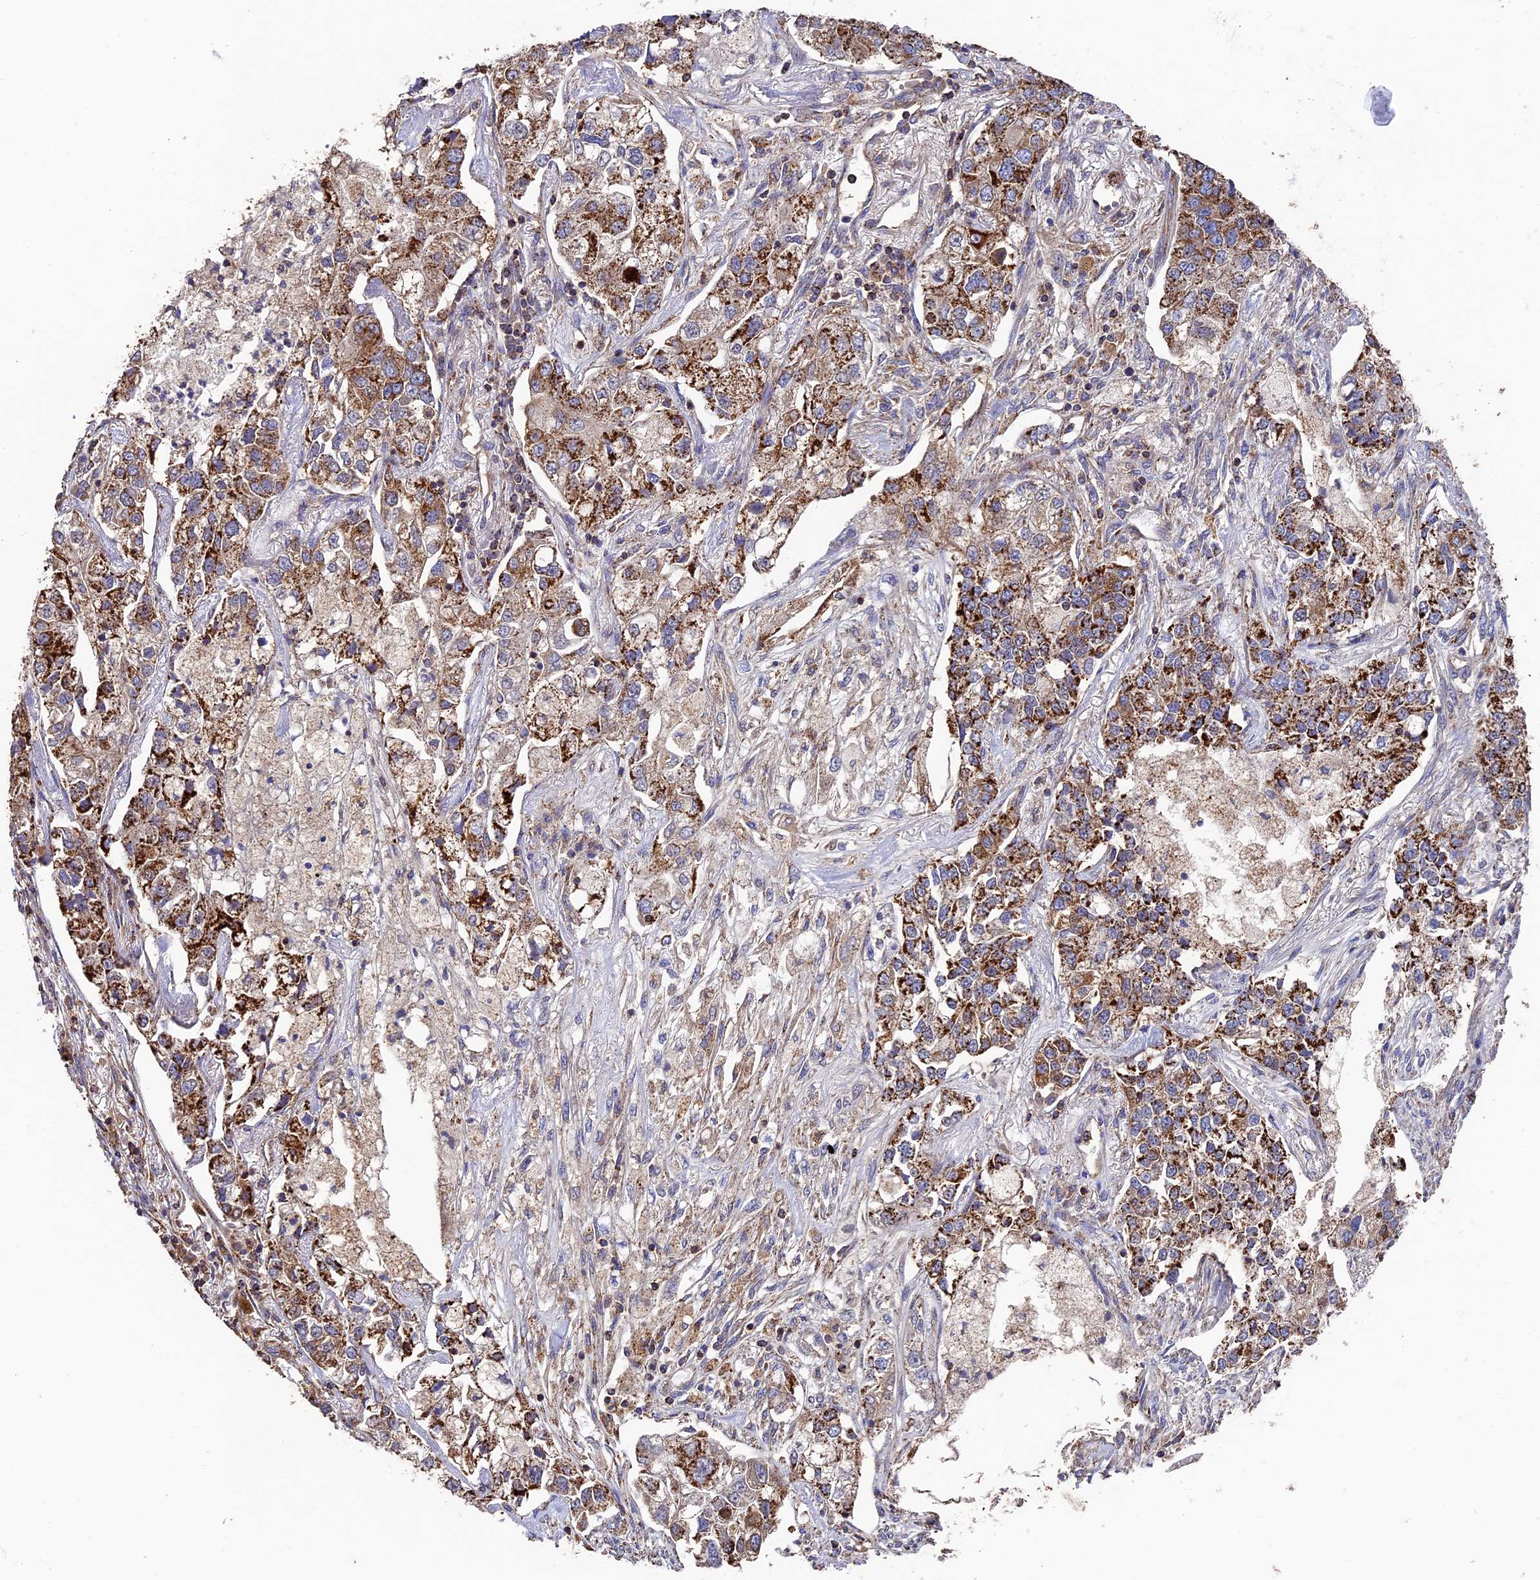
{"staining": {"intensity": "strong", "quantity": ">75%", "location": "cytoplasmic/membranous"}, "tissue": "lung cancer", "cell_type": "Tumor cells", "image_type": "cancer", "snomed": [{"axis": "morphology", "description": "Adenocarcinoma, NOS"}, {"axis": "topography", "description": "Lung"}], "caption": "Adenocarcinoma (lung) was stained to show a protein in brown. There is high levels of strong cytoplasmic/membranous positivity in about >75% of tumor cells.", "gene": "ADAT1", "patient": {"sex": "male", "age": 49}}